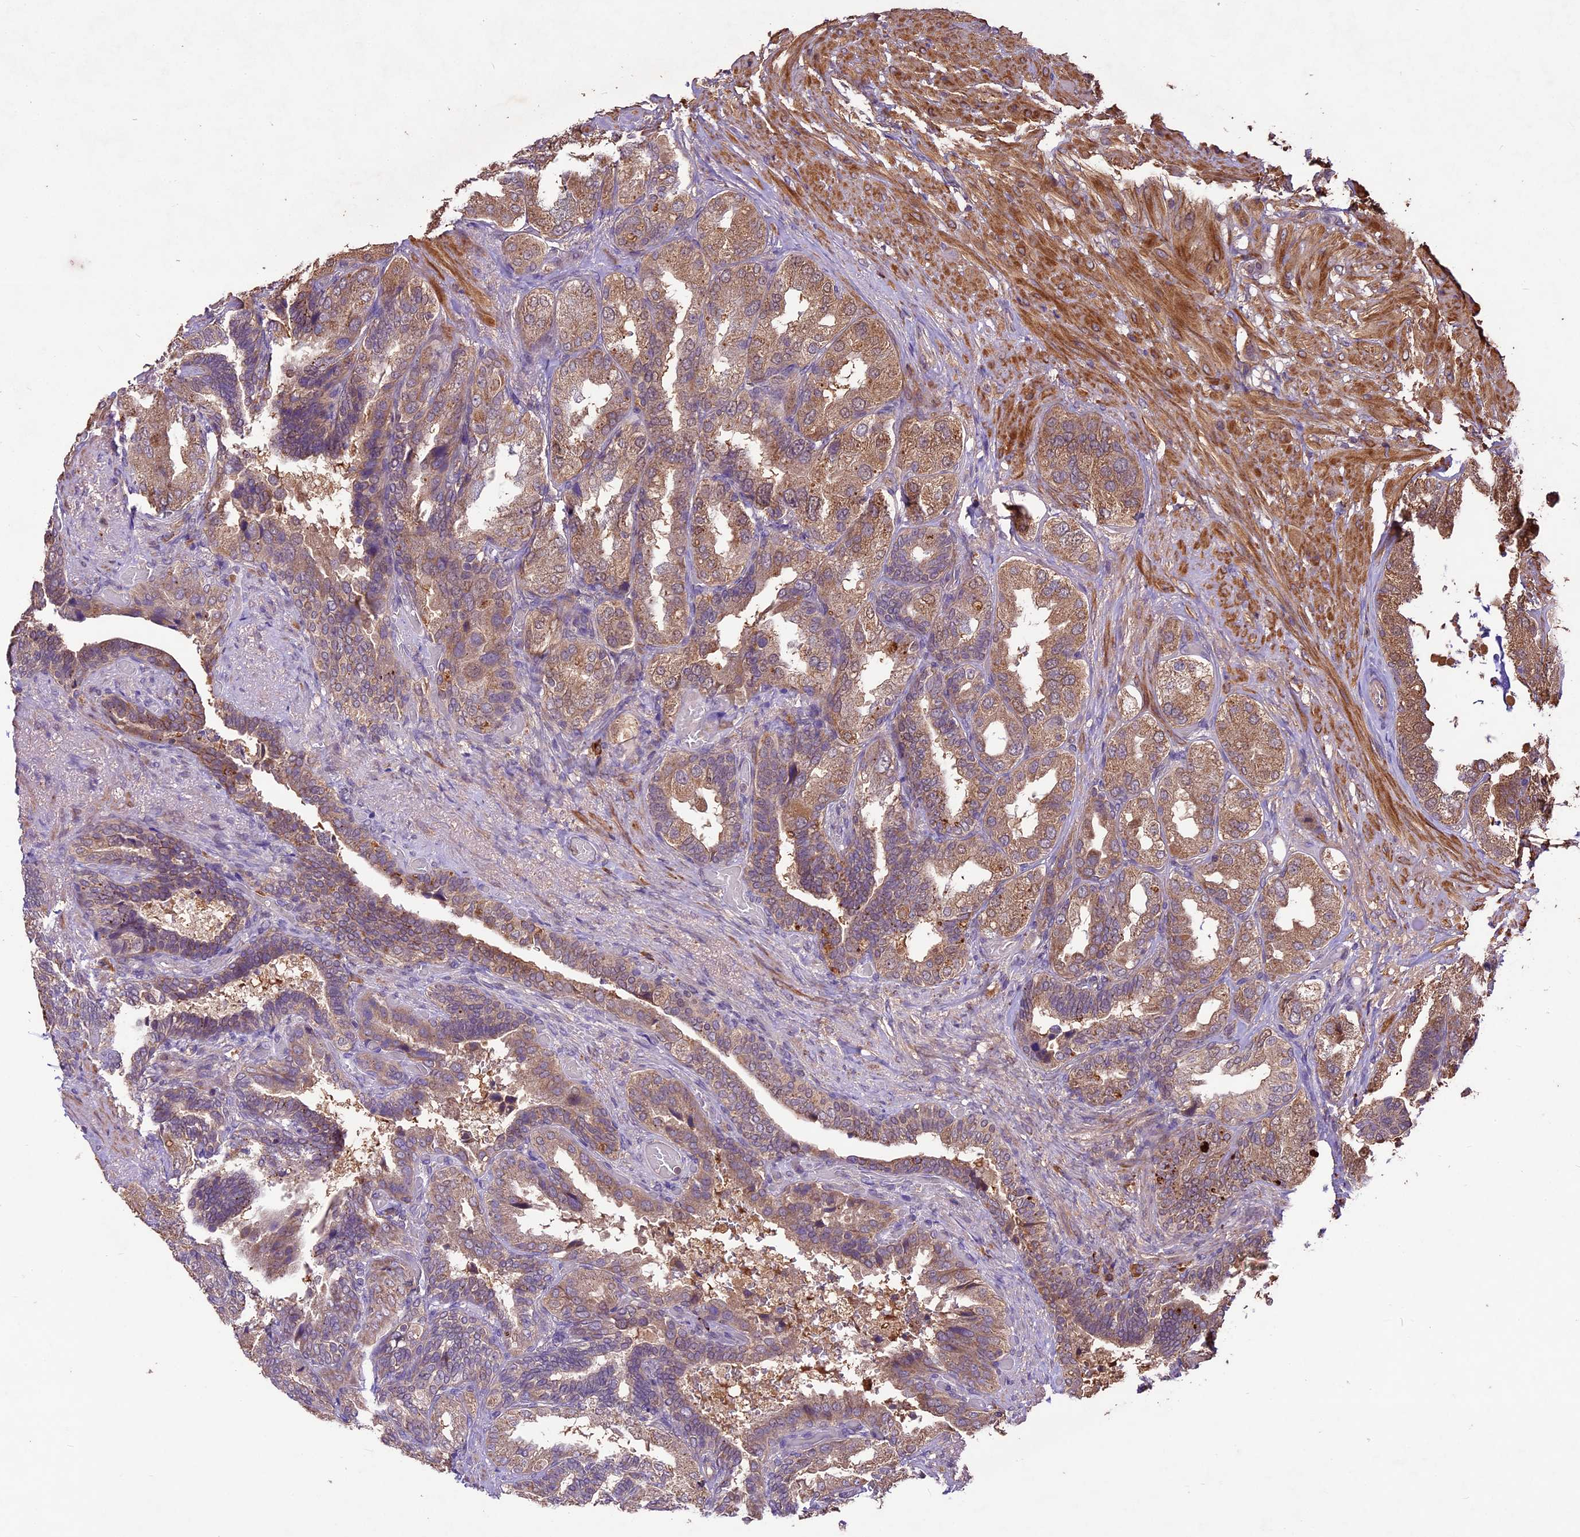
{"staining": {"intensity": "moderate", "quantity": "25%-75%", "location": "cytoplasmic/membranous"}, "tissue": "seminal vesicle", "cell_type": "Glandular cells", "image_type": "normal", "snomed": [{"axis": "morphology", "description": "Normal tissue, NOS"}, {"axis": "topography", "description": "Seminal veicle"}, {"axis": "topography", "description": "Peripheral nerve tissue"}], "caption": "This is a photomicrograph of immunohistochemistry staining of benign seminal vesicle, which shows moderate positivity in the cytoplasmic/membranous of glandular cells.", "gene": "CRLF1", "patient": {"sex": "male", "age": 63}}